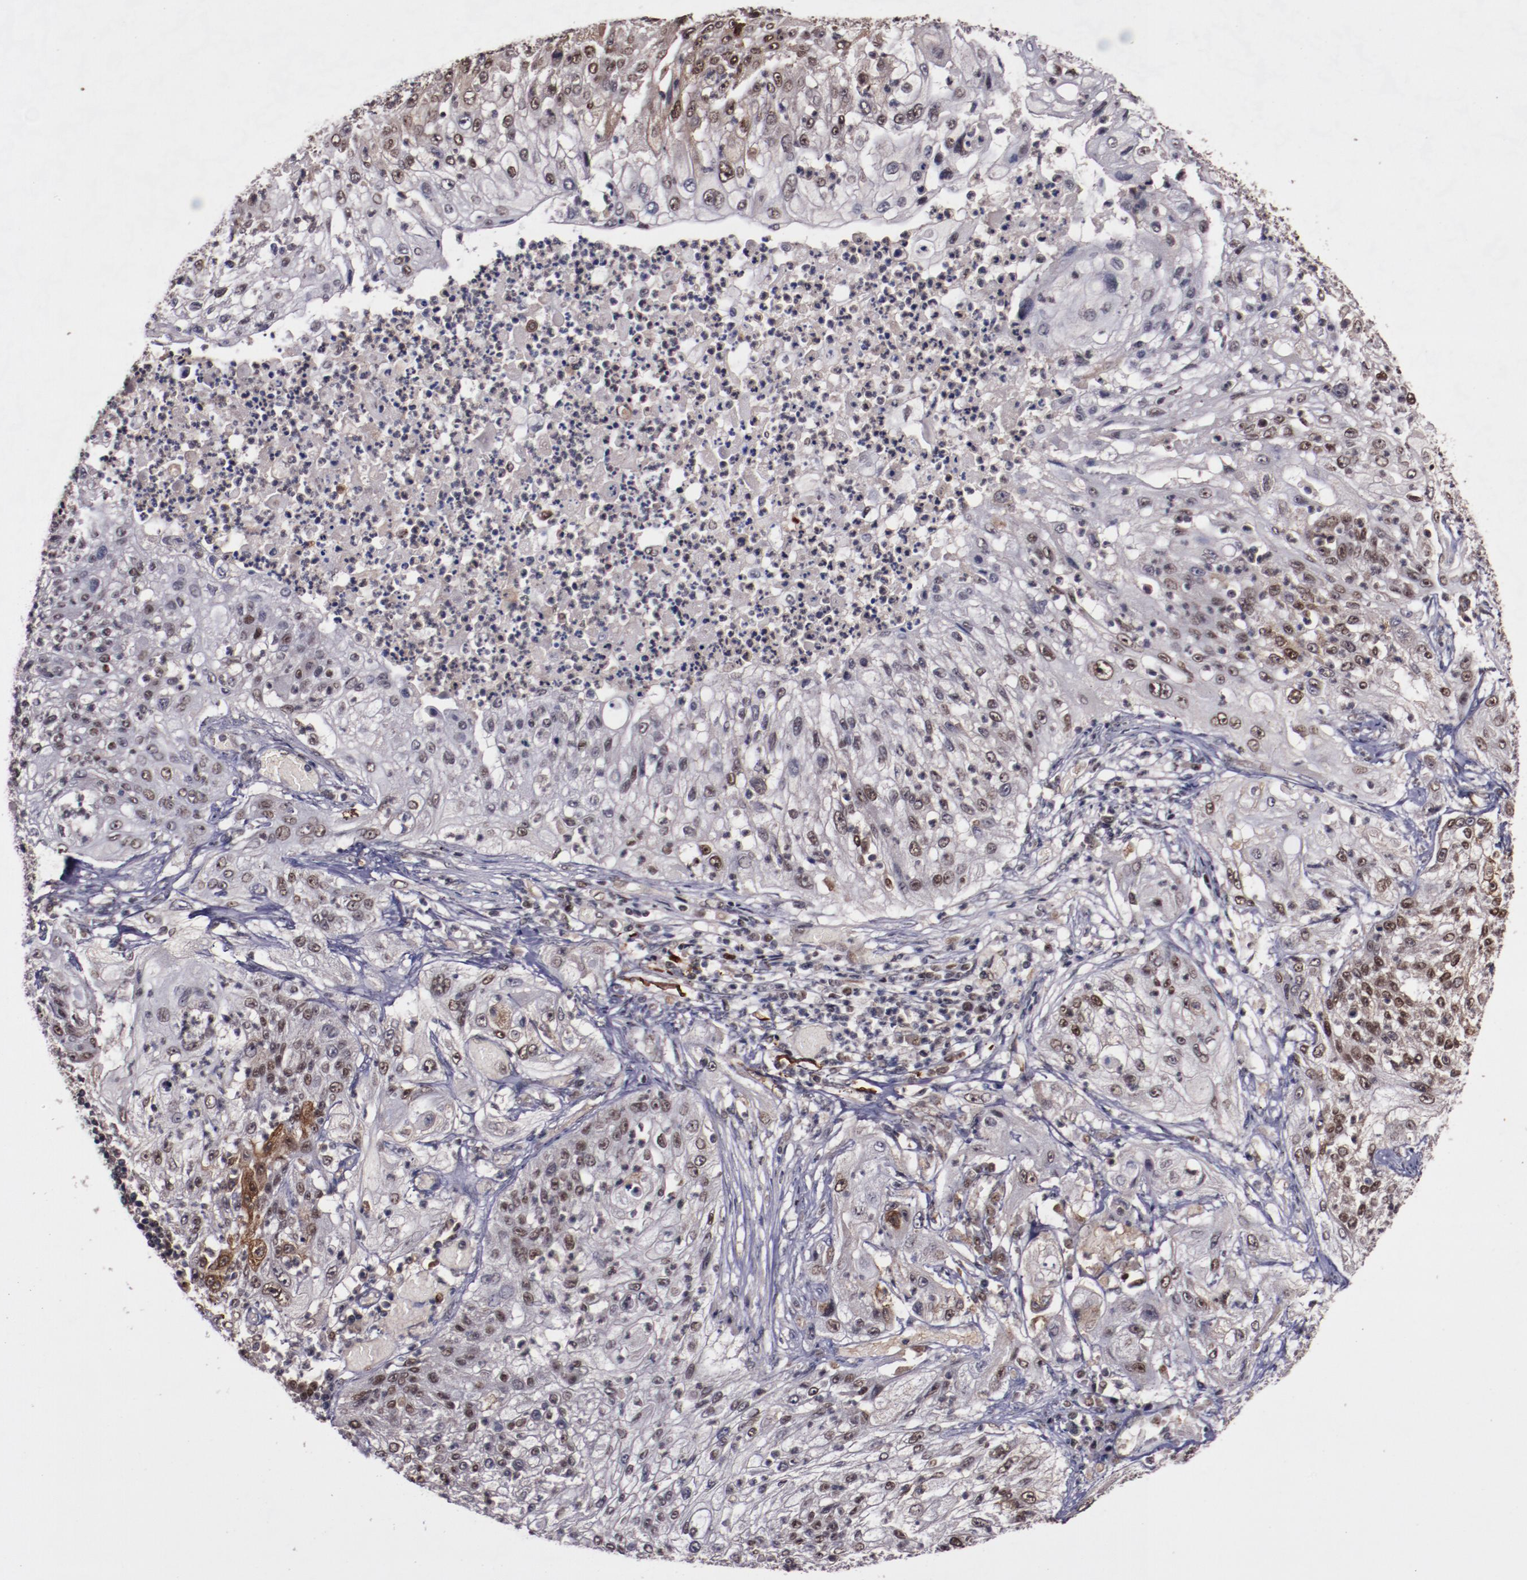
{"staining": {"intensity": "moderate", "quantity": "25%-75%", "location": "nuclear"}, "tissue": "lung cancer", "cell_type": "Tumor cells", "image_type": "cancer", "snomed": [{"axis": "morphology", "description": "Inflammation, NOS"}, {"axis": "morphology", "description": "Squamous cell carcinoma, NOS"}, {"axis": "topography", "description": "Lymph node"}, {"axis": "topography", "description": "Soft tissue"}, {"axis": "topography", "description": "Lung"}], "caption": "Lung cancer stained with a protein marker reveals moderate staining in tumor cells.", "gene": "CHEK2", "patient": {"sex": "male", "age": 66}}